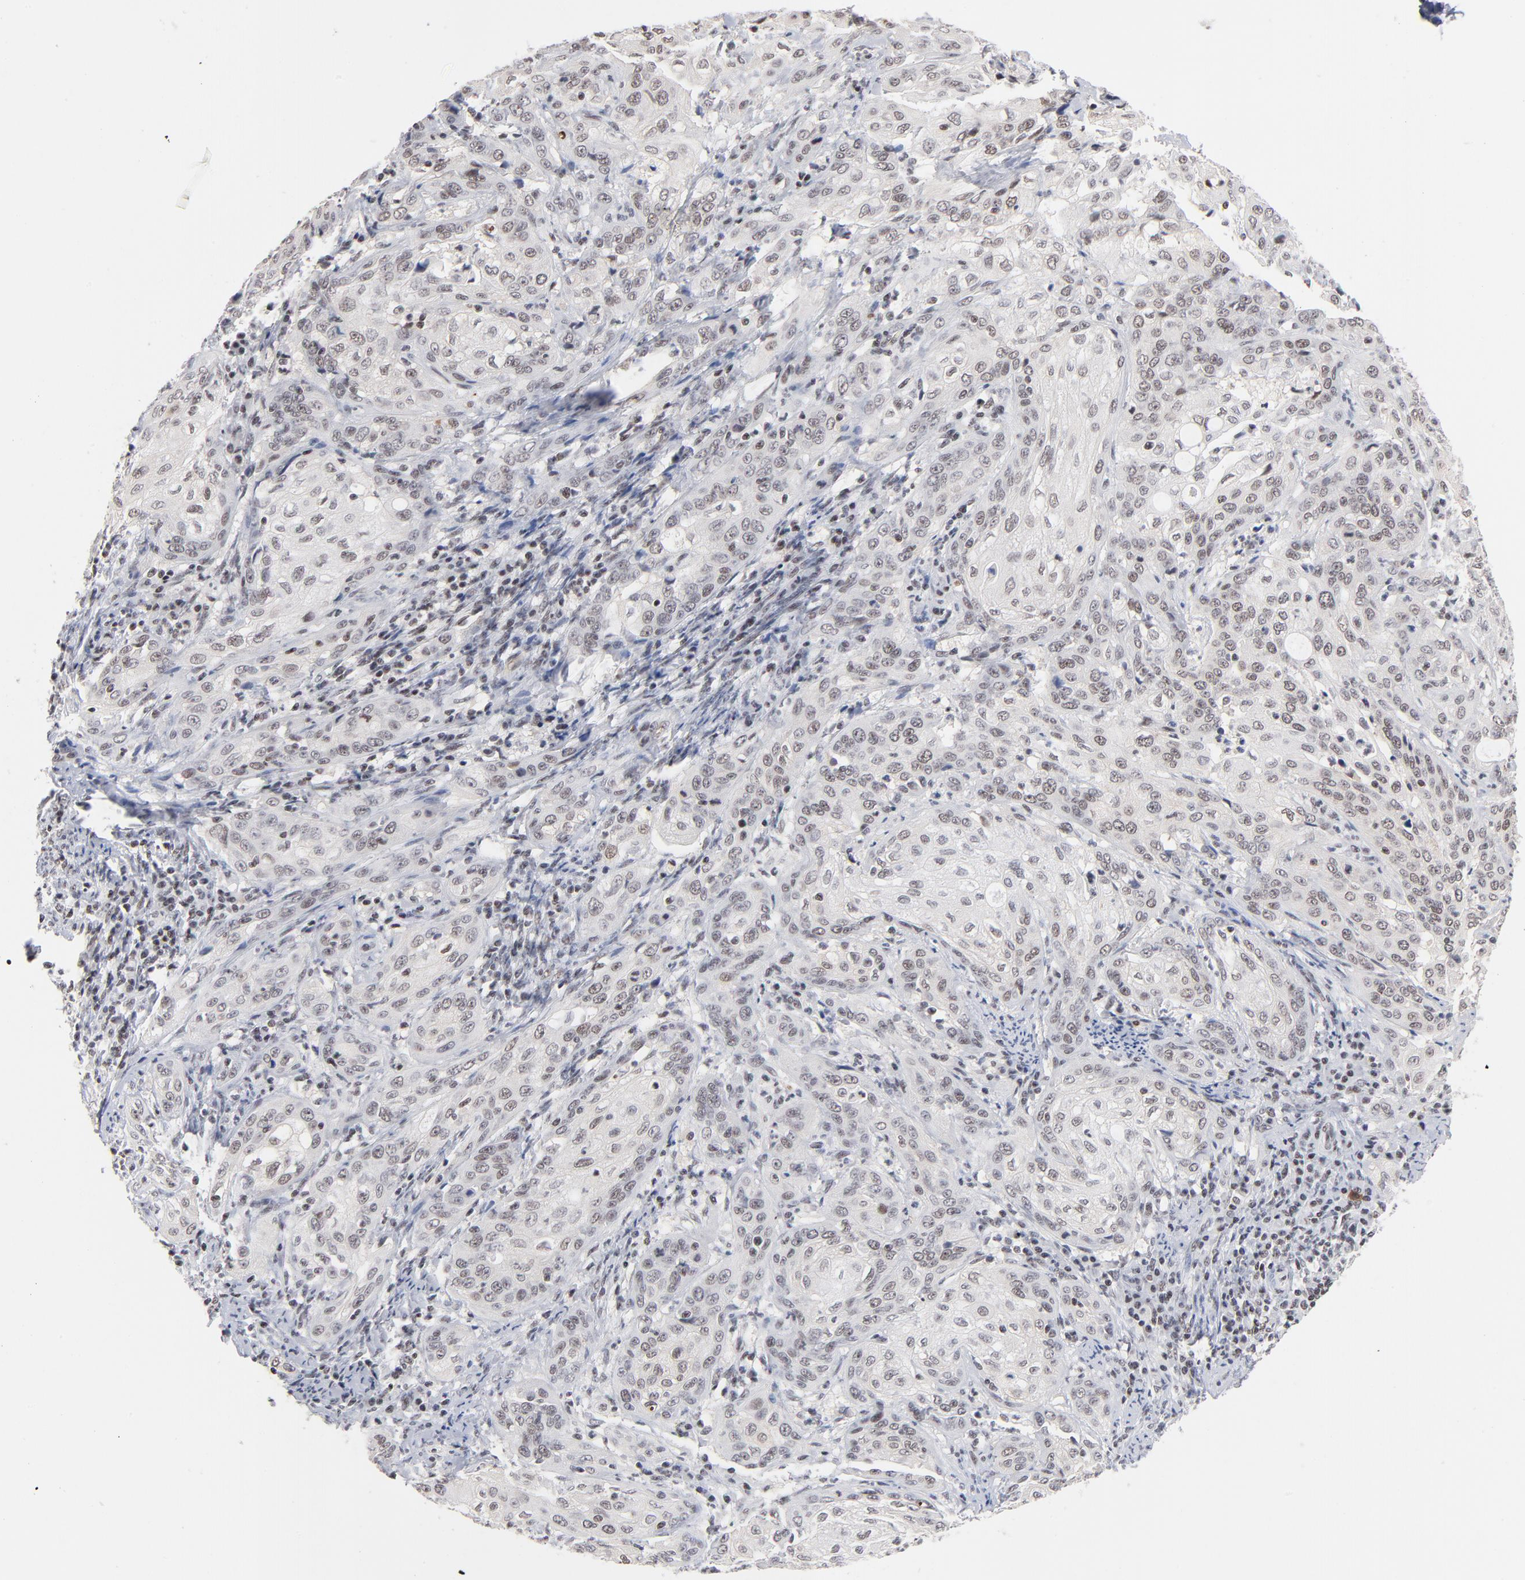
{"staining": {"intensity": "weak", "quantity": ">75%", "location": "nuclear"}, "tissue": "cervical cancer", "cell_type": "Tumor cells", "image_type": "cancer", "snomed": [{"axis": "morphology", "description": "Squamous cell carcinoma, NOS"}, {"axis": "topography", "description": "Cervix"}], "caption": "This is a photomicrograph of immunohistochemistry (IHC) staining of cervical squamous cell carcinoma, which shows weak staining in the nuclear of tumor cells.", "gene": "ZNF143", "patient": {"sex": "female", "age": 41}}